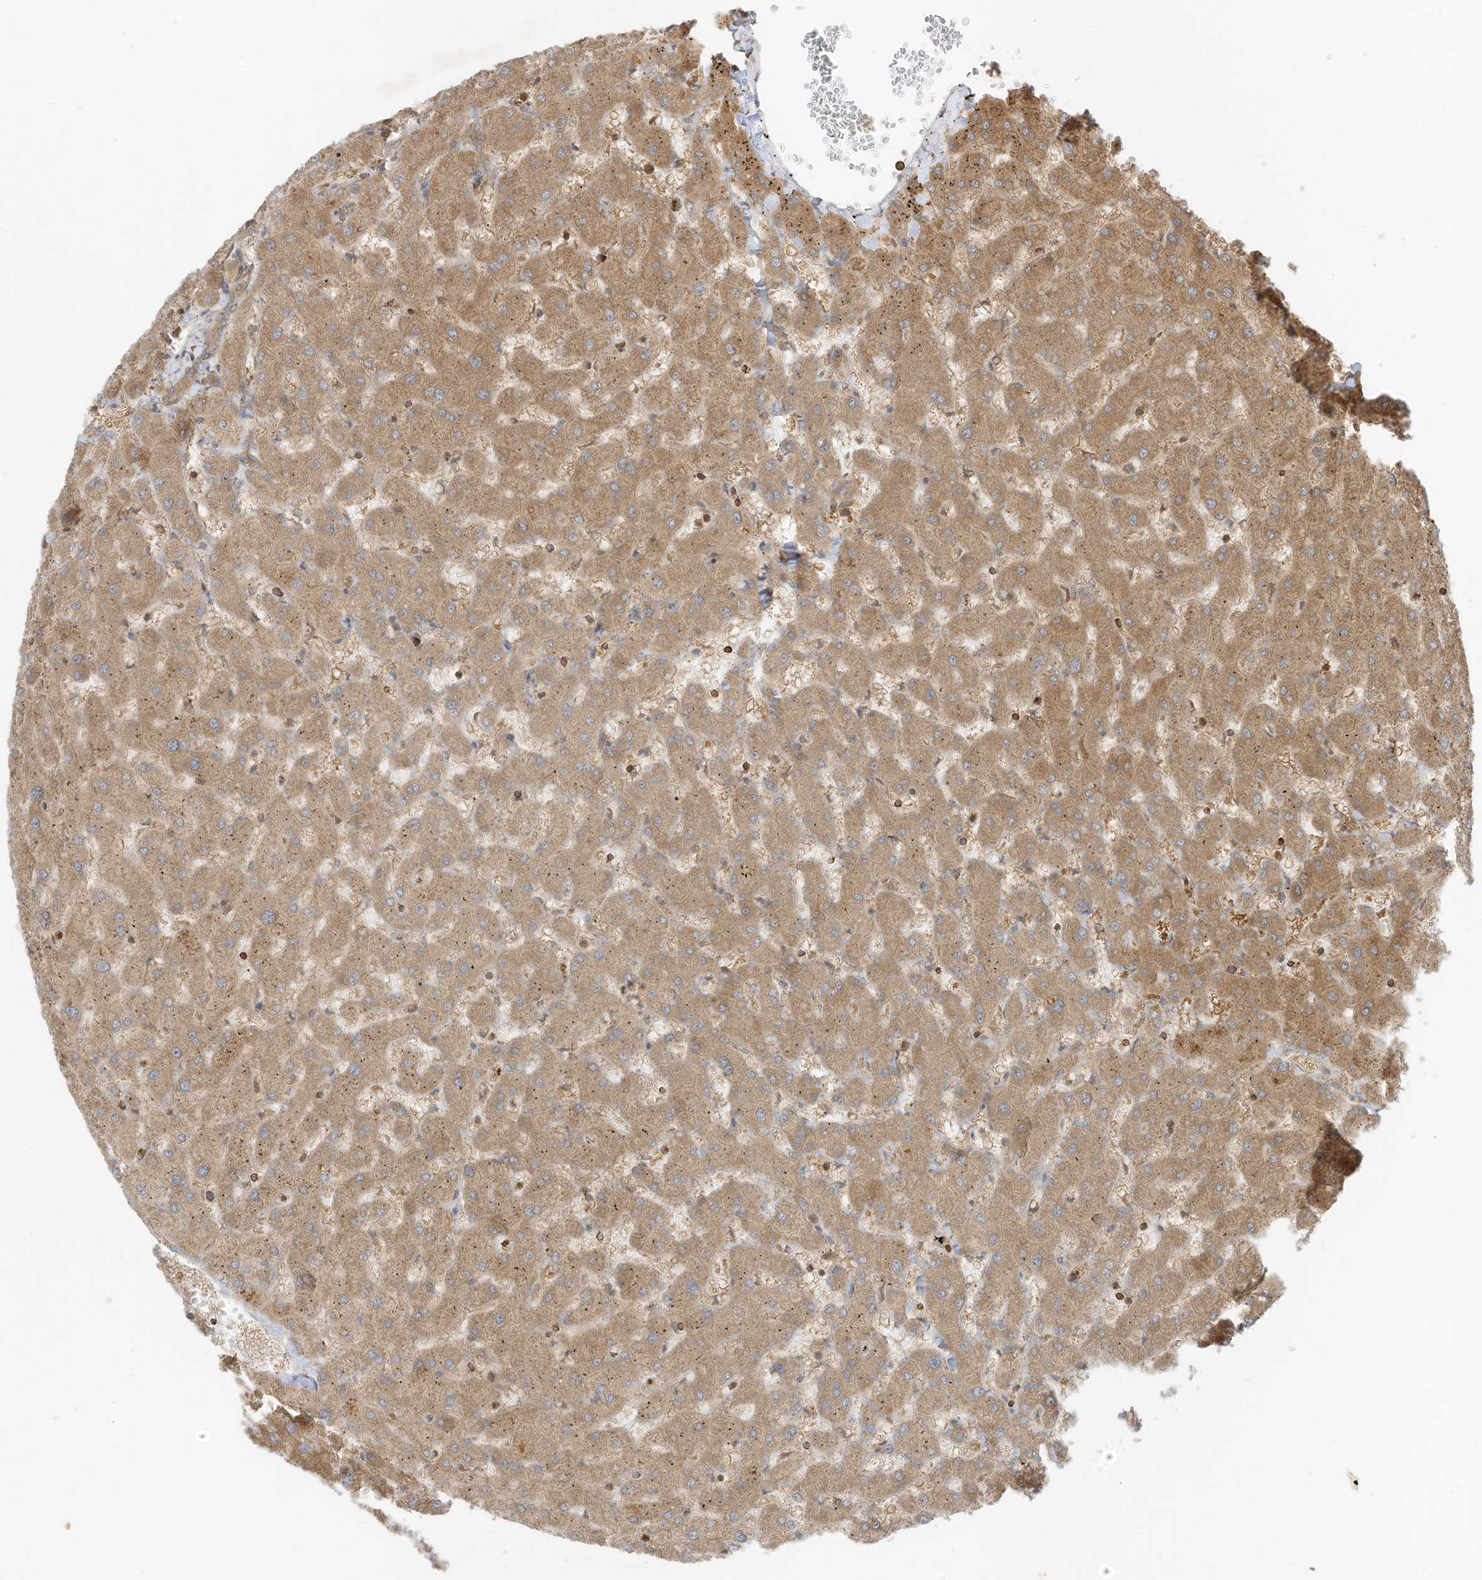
{"staining": {"intensity": "weak", "quantity": "25%-75%", "location": "cytoplasmic/membranous"}, "tissue": "liver", "cell_type": "Cholangiocytes", "image_type": "normal", "snomed": [{"axis": "morphology", "description": "Normal tissue, NOS"}, {"axis": "topography", "description": "Liver"}], "caption": "Normal liver was stained to show a protein in brown. There is low levels of weak cytoplasmic/membranous expression in about 25%-75% of cholangiocytes. (Stains: DAB in brown, nuclei in blue, Microscopy: brightfield microscopy at high magnification).", "gene": "SLC25A12", "patient": {"sex": "female", "age": 63}}